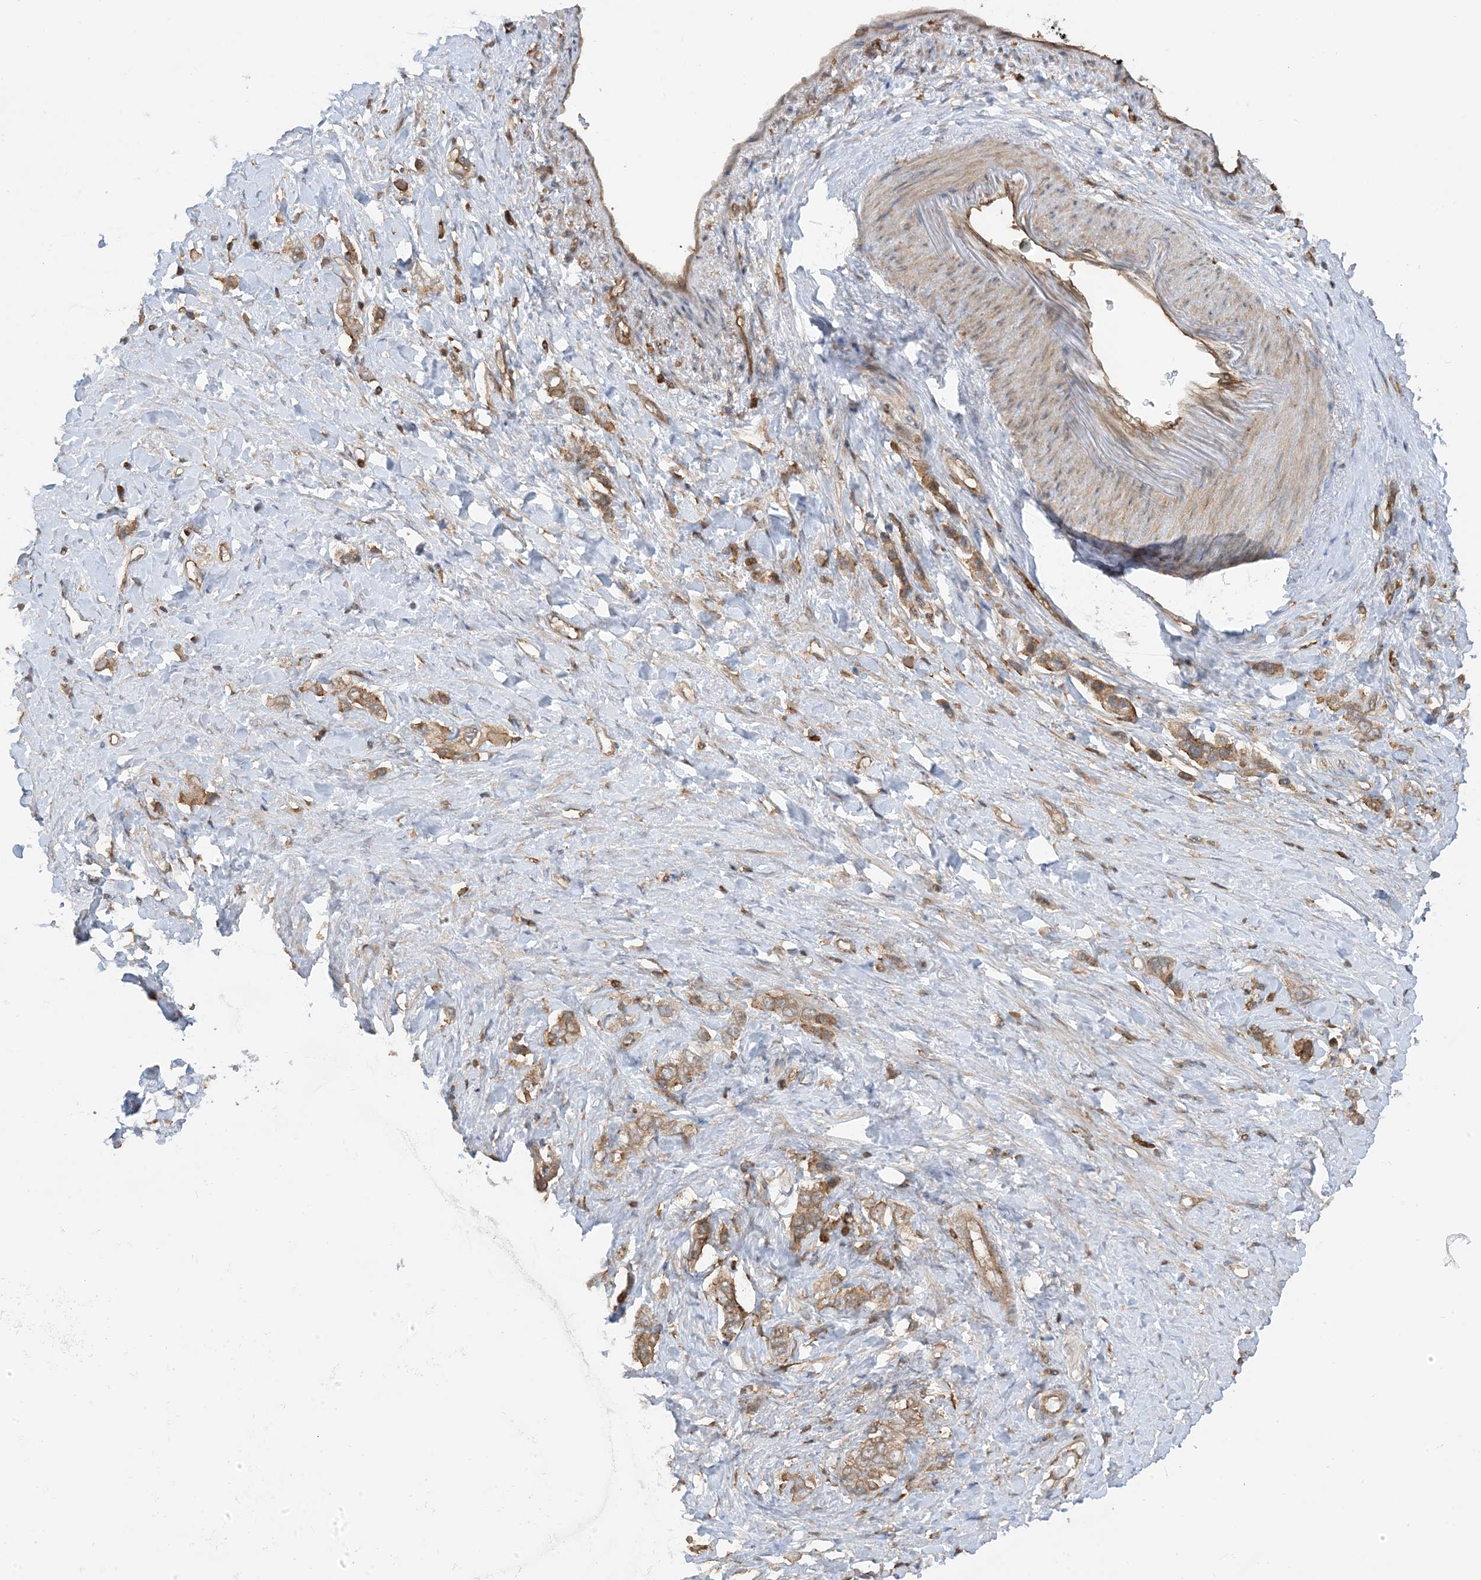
{"staining": {"intensity": "moderate", "quantity": ">75%", "location": "cytoplasmic/membranous"}, "tissue": "stomach cancer", "cell_type": "Tumor cells", "image_type": "cancer", "snomed": [{"axis": "morphology", "description": "Adenocarcinoma, NOS"}, {"axis": "topography", "description": "Stomach"}], "caption": "Human adenocarcinoma (stomach) stained with a protein marker demonstrates moderate staining in tumor cells.", "gene": "CAPZB", "patient": {"sex": "female", "age": 65}}